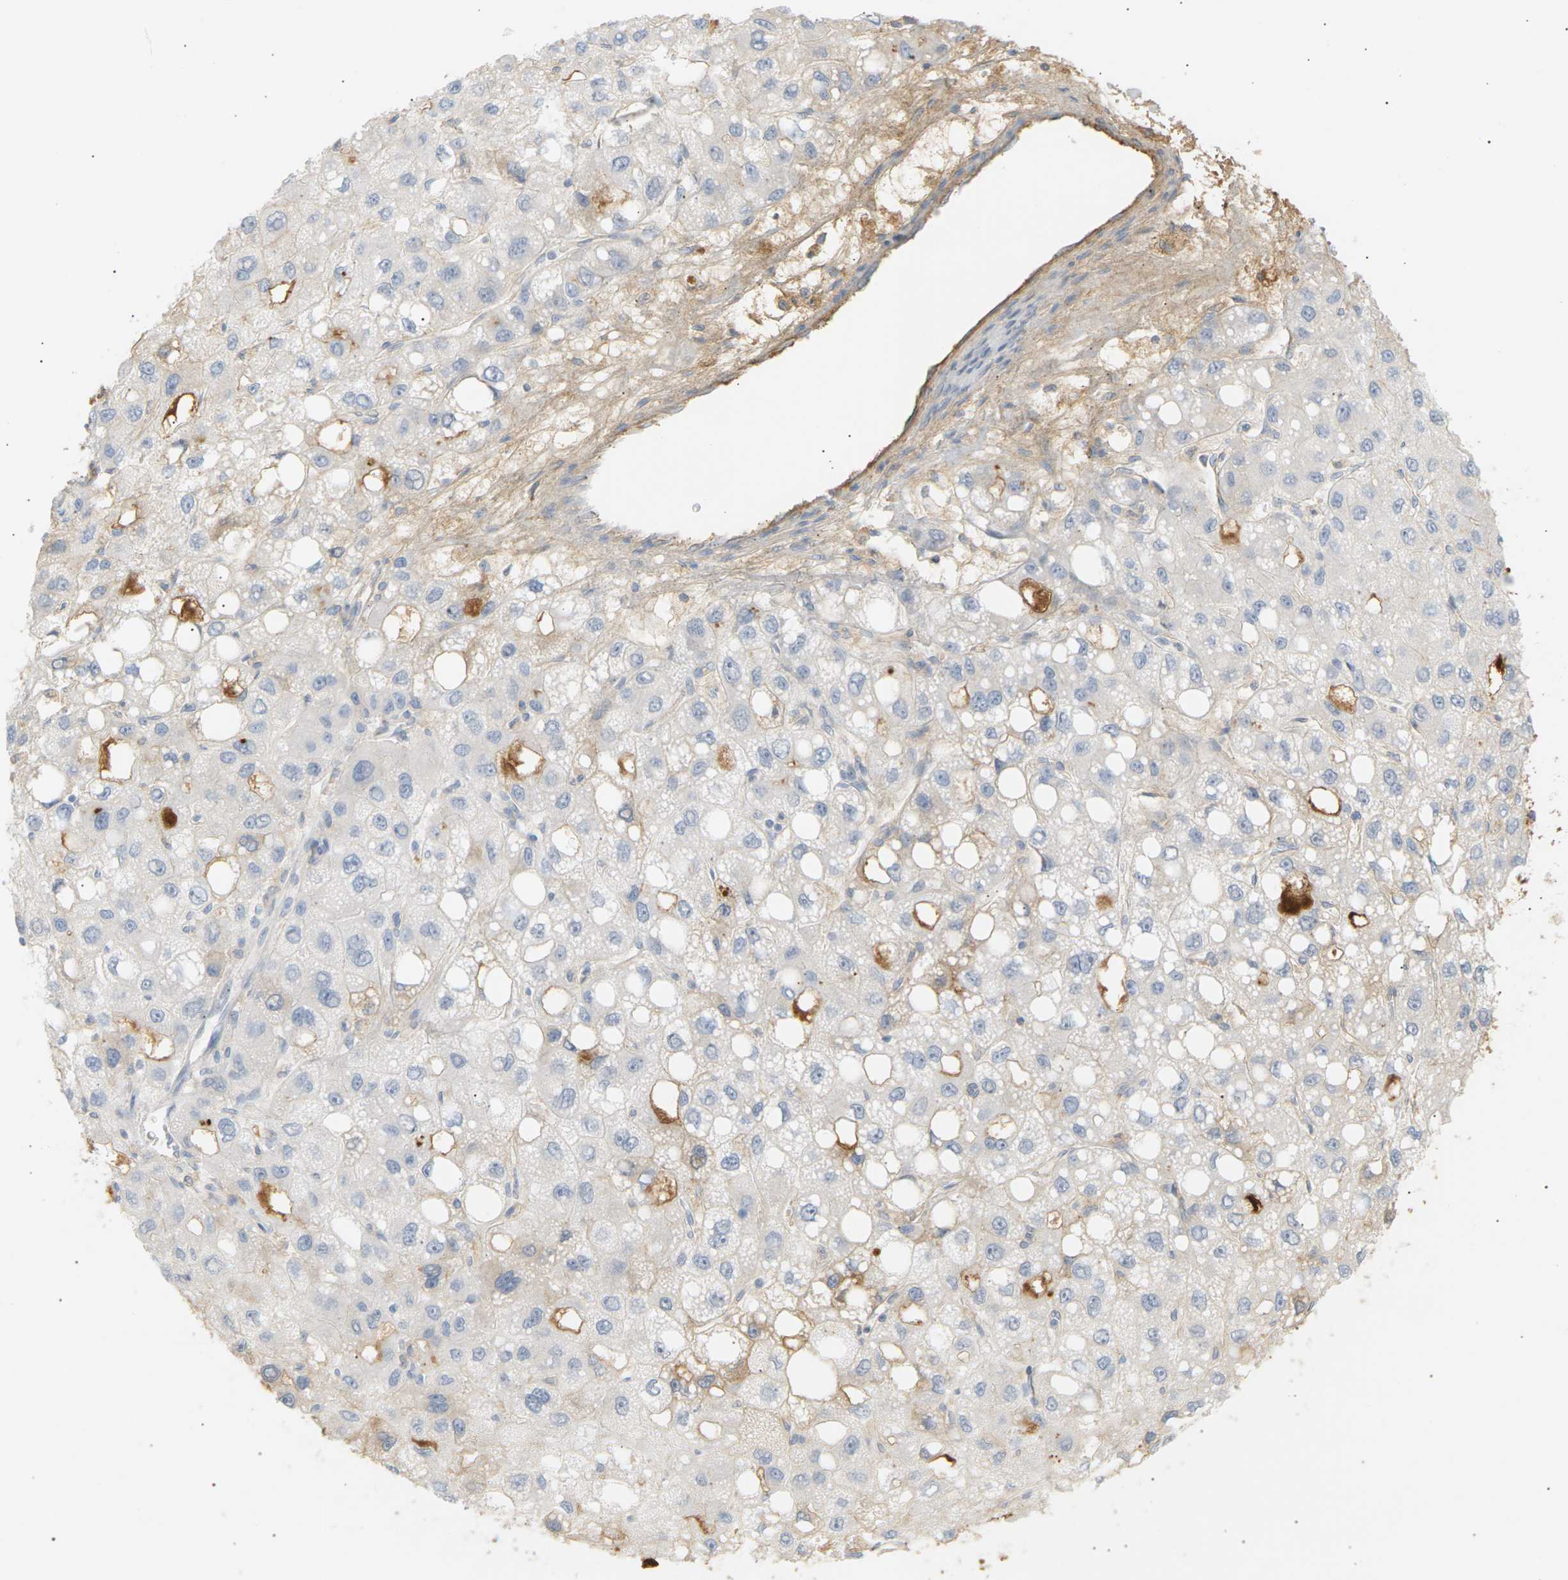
{"staining": {"intensity": "negative", "quantity": "none", "location": "none"}, "tissue": "liver cancer", "cell_type": "Tumor cells", "image_type": "cancer", "snomed": [{"axis": "morphology", "description": "Carcinoma, Hepatocellular, NOS"}, {"axis": "topography", "description": "Liver"}], "caption": "Image shows no significant protein staining in tumor cells of liver cancer (hepatocellular carcinoma).", "gene": "IGLC3", "patient": {"sex": "male", "age": 55}}